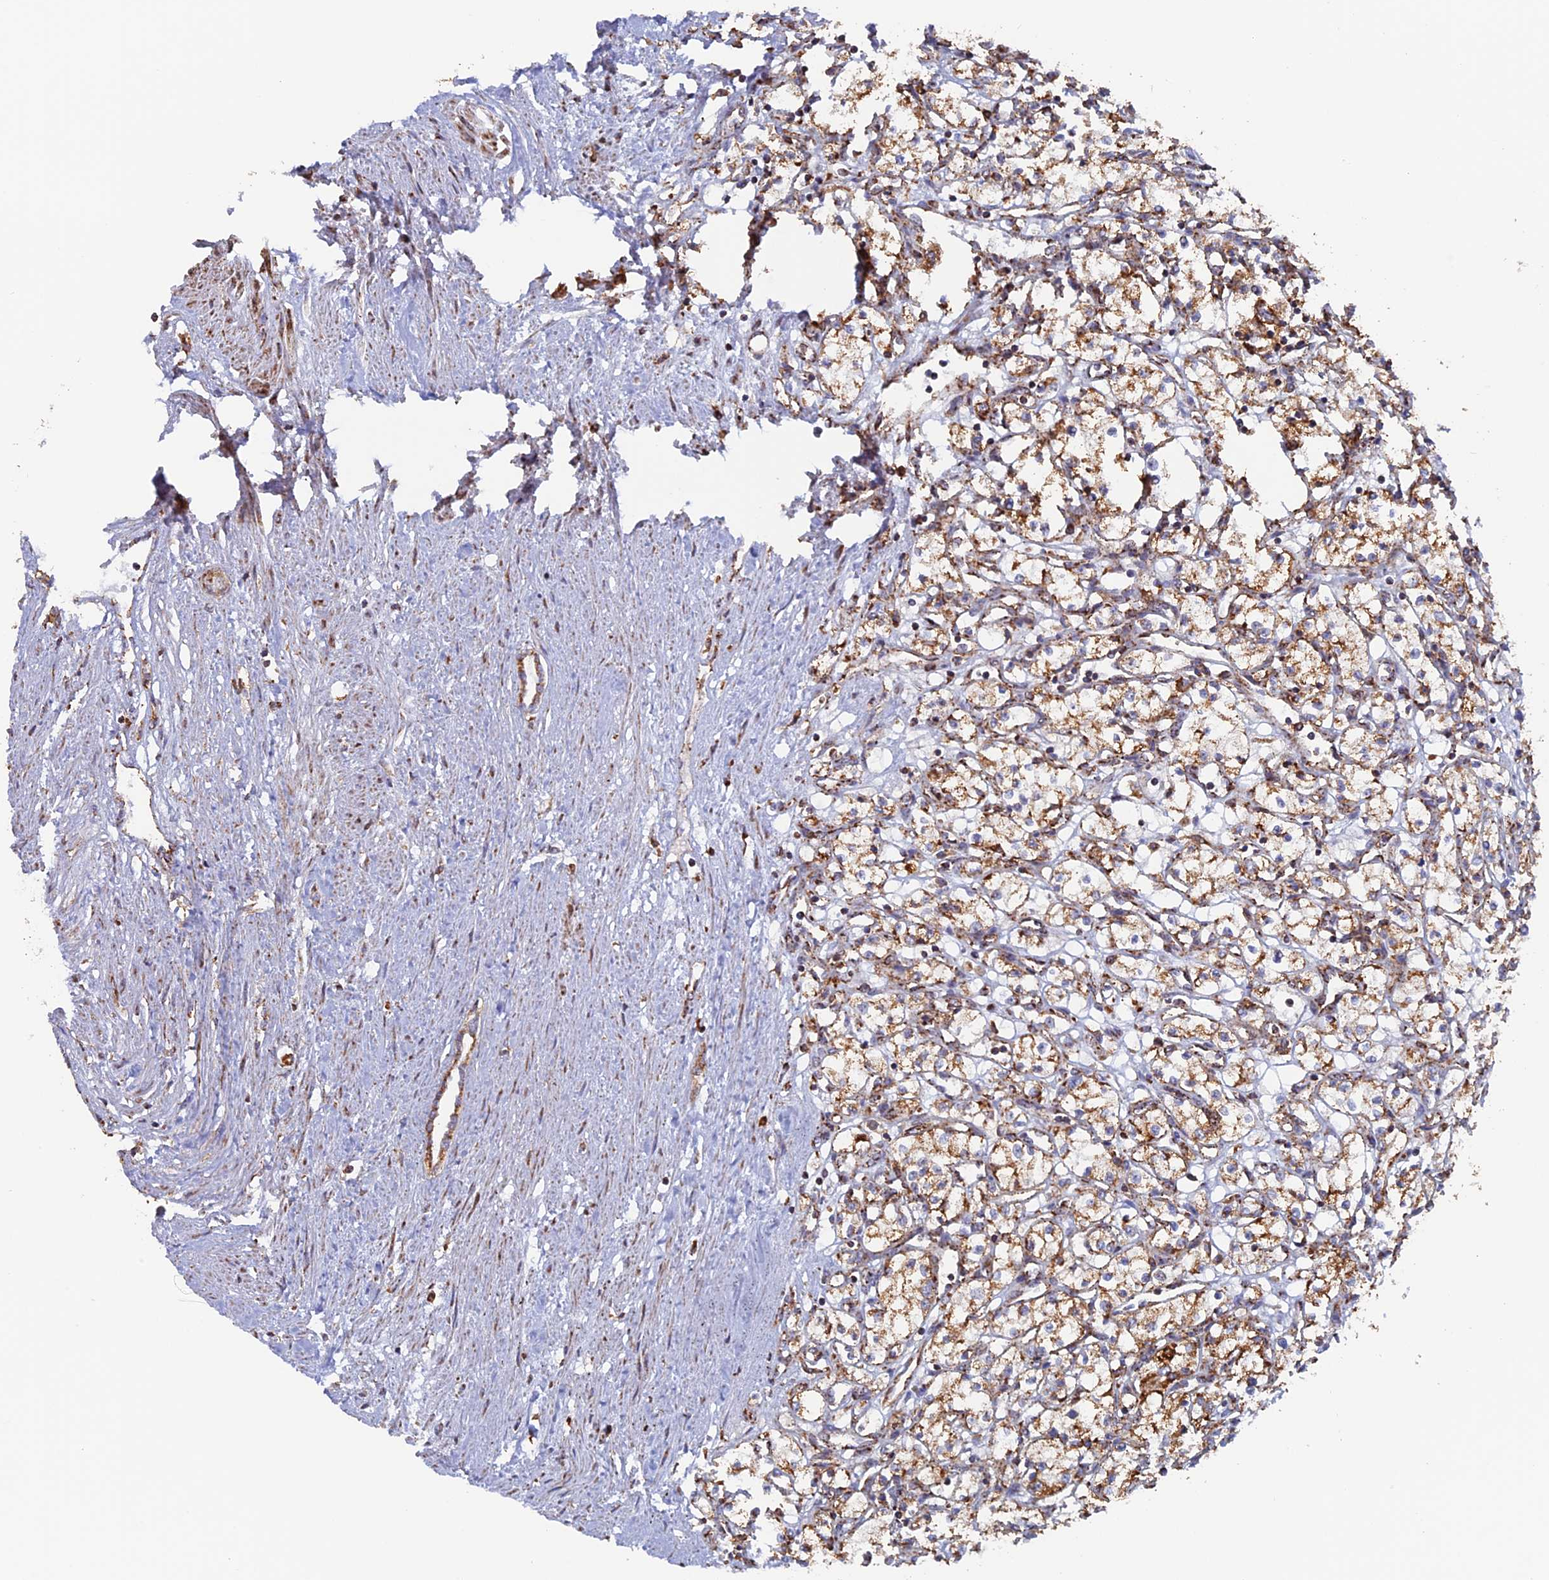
{"staining": {"intensity": "moderate", "quantity": ">75%", "location": "cytoplasmic/membranous"}, "tissue": "renal cancer", "cell_type": "Tumor cells", "image_type": "cancer", "snomed": [{"axis": "morphology", "description": "Adenocarcinoma, NOS"}, {"axis": "topography", "description": "Kidney"}], "caption": "IHC histopathology image of neoplastic tissue: human adenocarcinoma (renal) stained using immunohistochemistry demonstrates medium levels of moderate protein expression localized specifically in the cytoplasmic/membranous of tumor cells, appearing as a cytoplasmic/membranous brown color.", "gene": "DTYMK", "patient": {"sex": "male", "age": 59}}